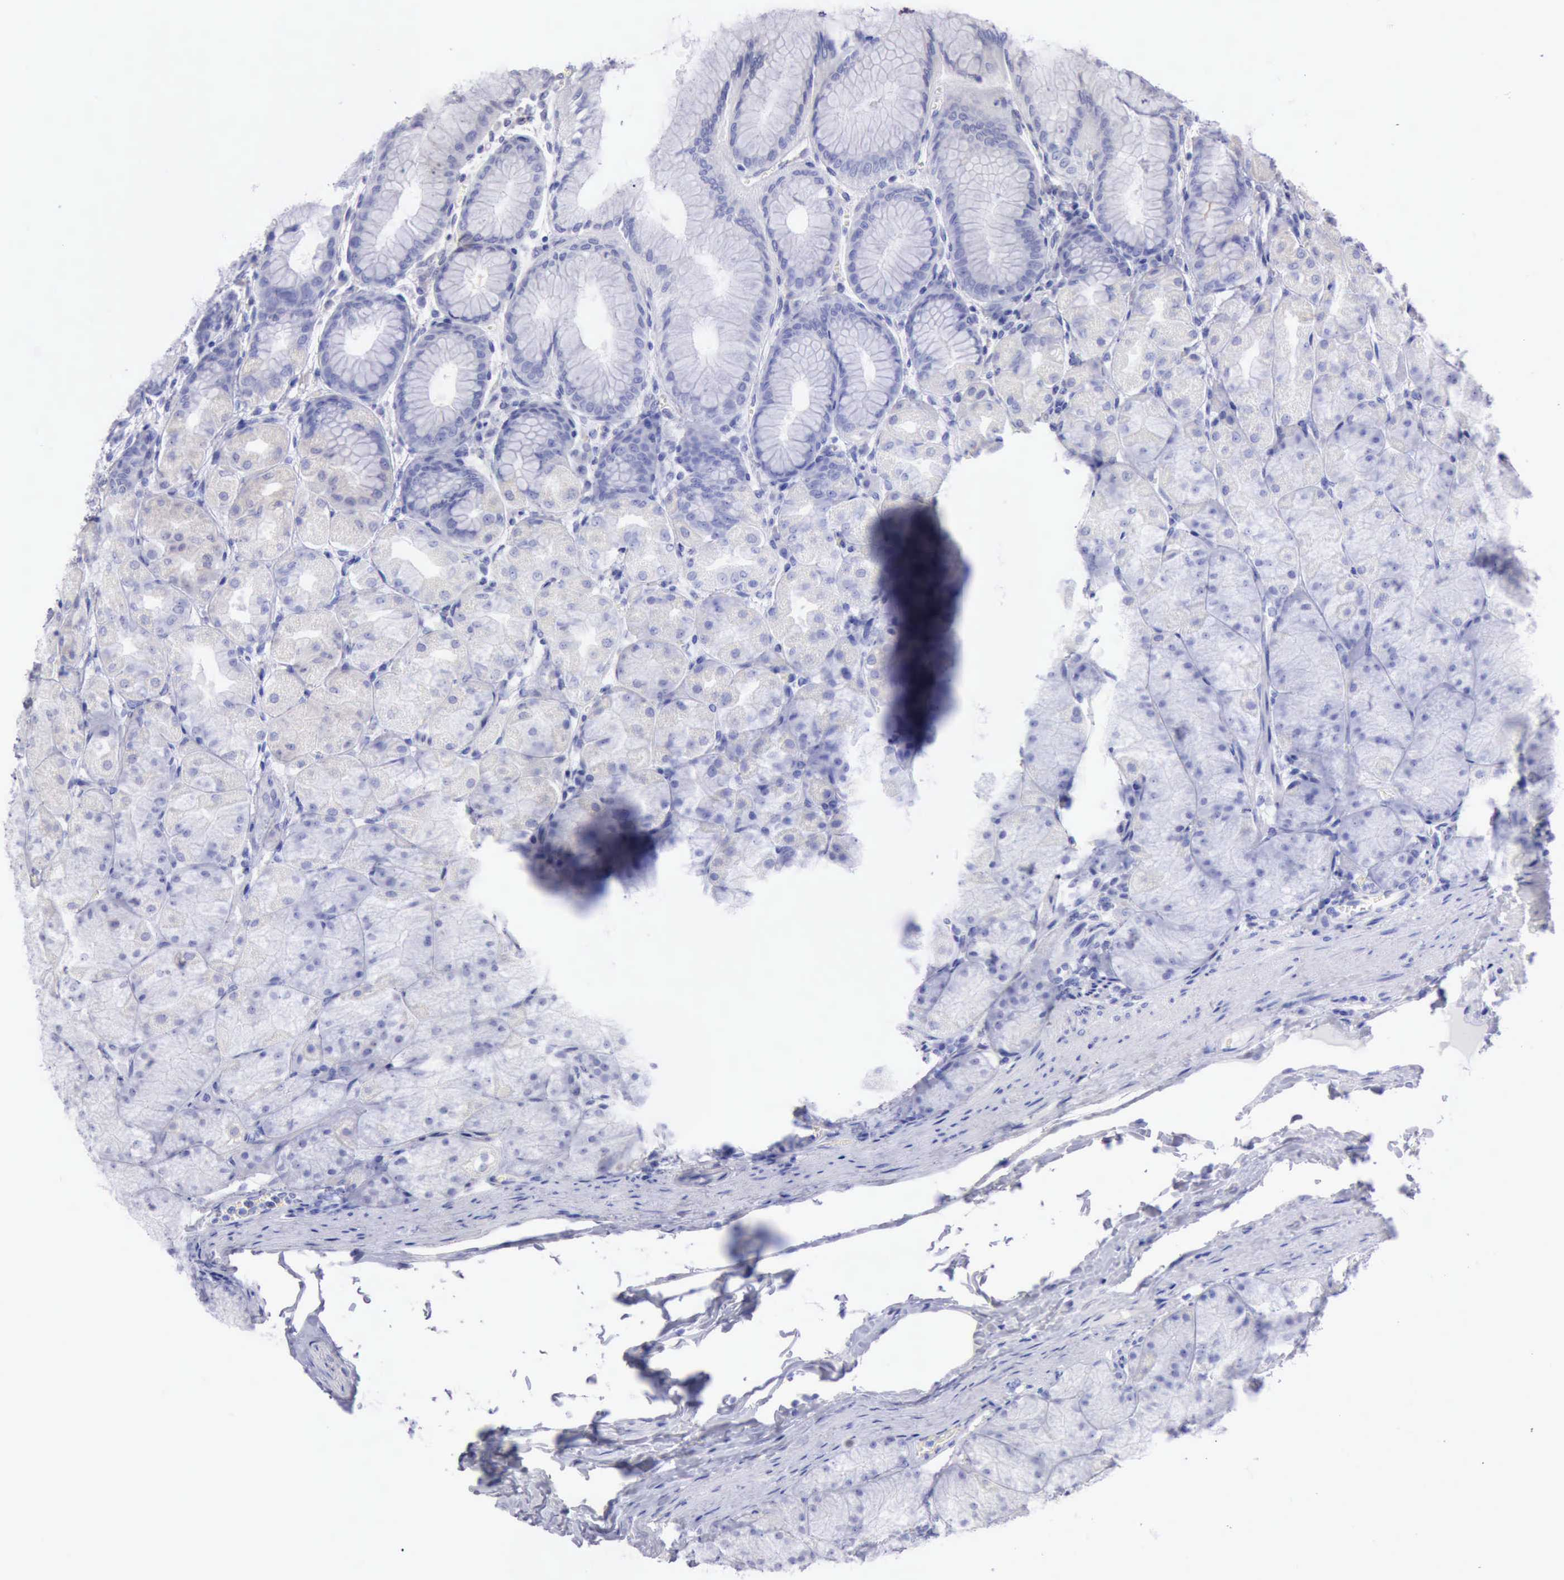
{"staining": {"intensity": "negative", "quantity": "none", "location": "none"}, "tissue": "stomach", "cell_type": "Glandular cells", "image_type": "normal", "snomed": [{"axis": "morphology", "description": "Normal tissue, NOS"}, {"axis": "topography", "description": "Stomach, upper"}], "caption": "Human stomach stained for a protein using immunohistochemistry (IHC) demonstrates no expression in glandular cells.", "gene": "DNAJB7", "patient": {"sex": "female", "age": 56}}